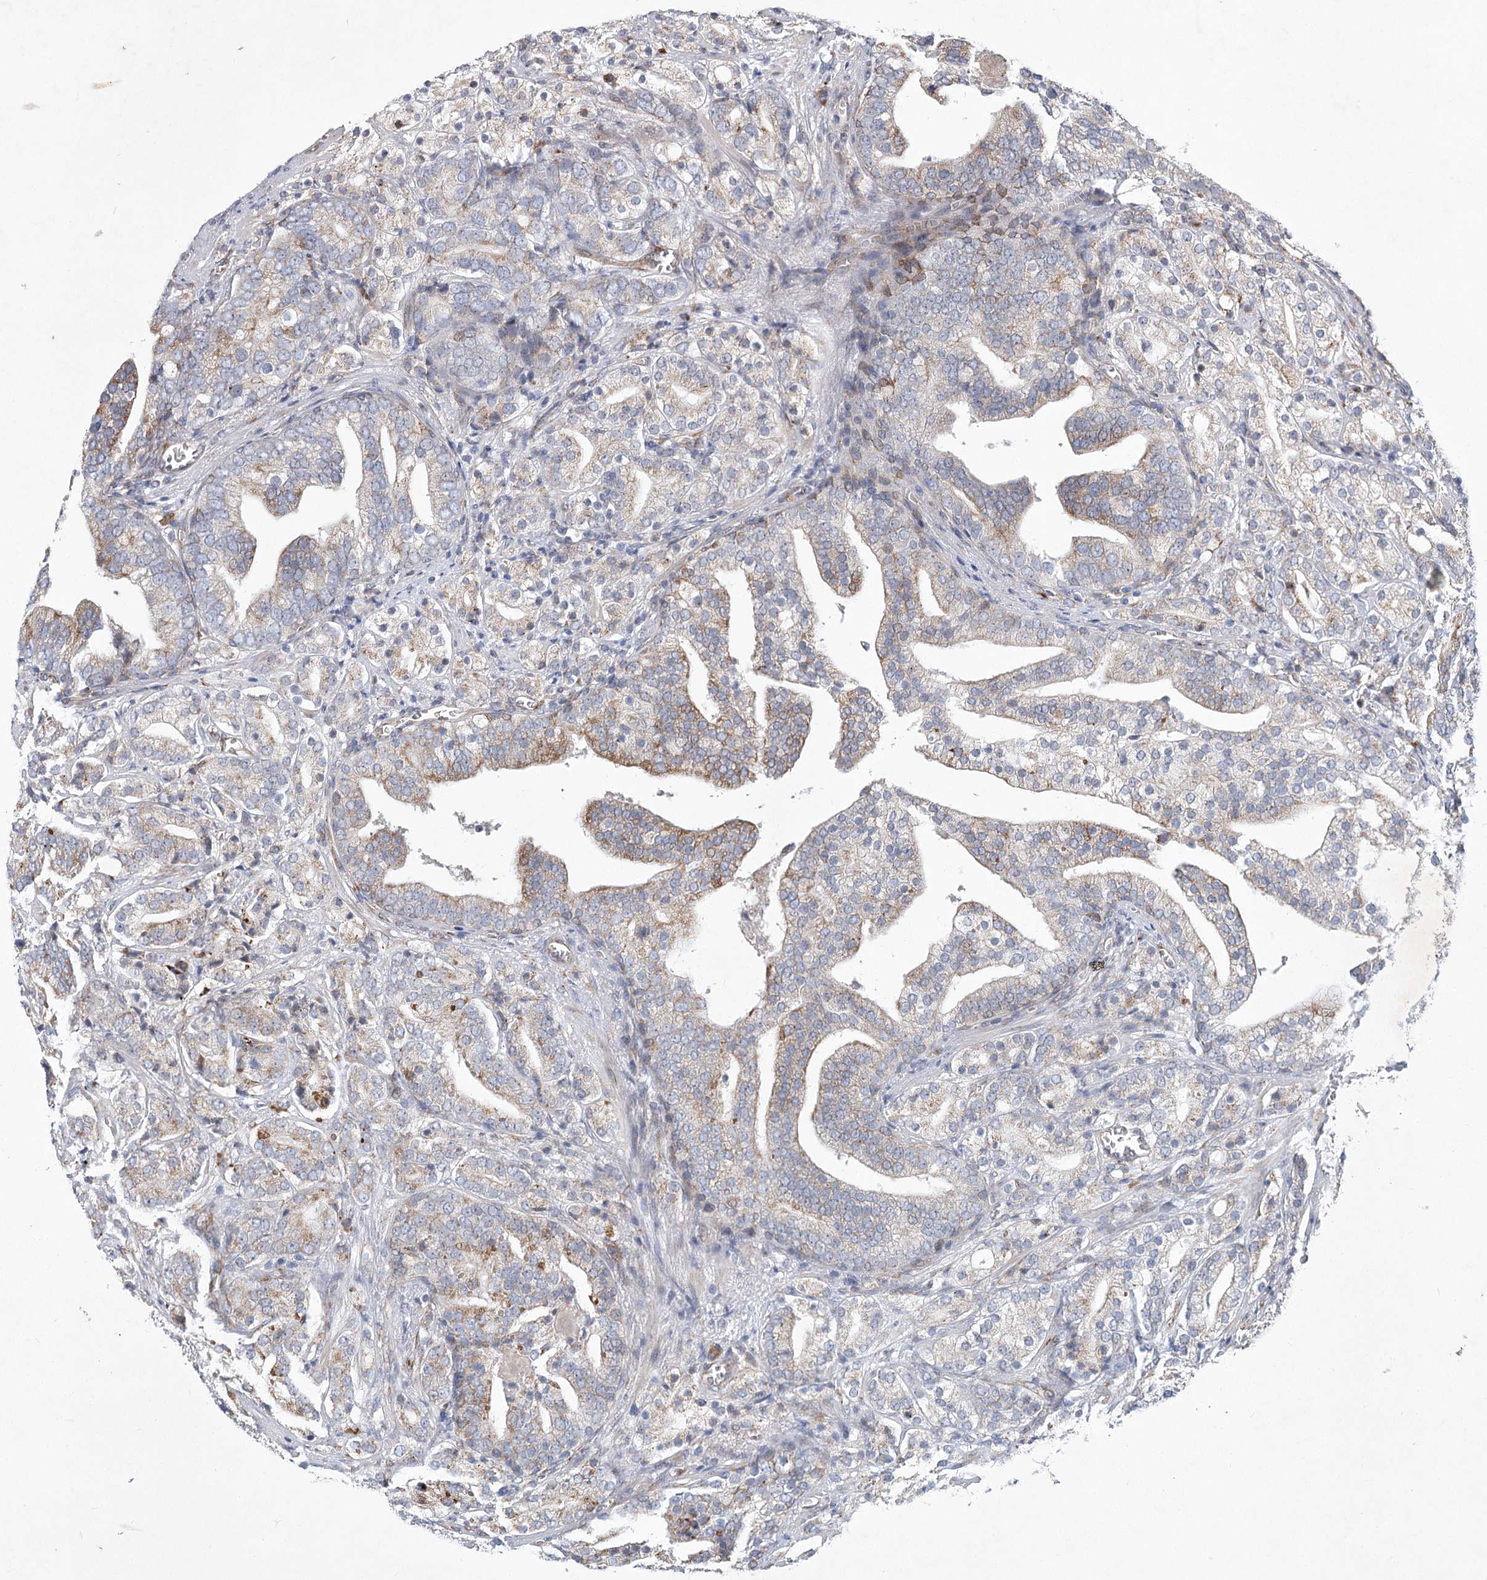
{"staining": {"intensity": "moderate", "quantity": ">75%", "location": "cytoplasmic/membranous"}, "tissue": "prostate cancer", "cell_type": "Tumor cells", "image_type": "cancer", "snomed": [{"axis": "morphology", "description": "Adenocarcinoma, High grade"}, {"axis": "topography", "description": "Prostate"}], "caption": "This photomicrograph shows prostate cancer (adenocarcinoma (high-grade)) stained with immunohistochemistry (IHC) to label a protein in brown. The cytoplasmic/membranous of tumor cells show moderate positivity for the protein. Nuclei are counter-stained blue.", "gene": "GCNT4", "patient": {"sex": "male", "age": 57}}